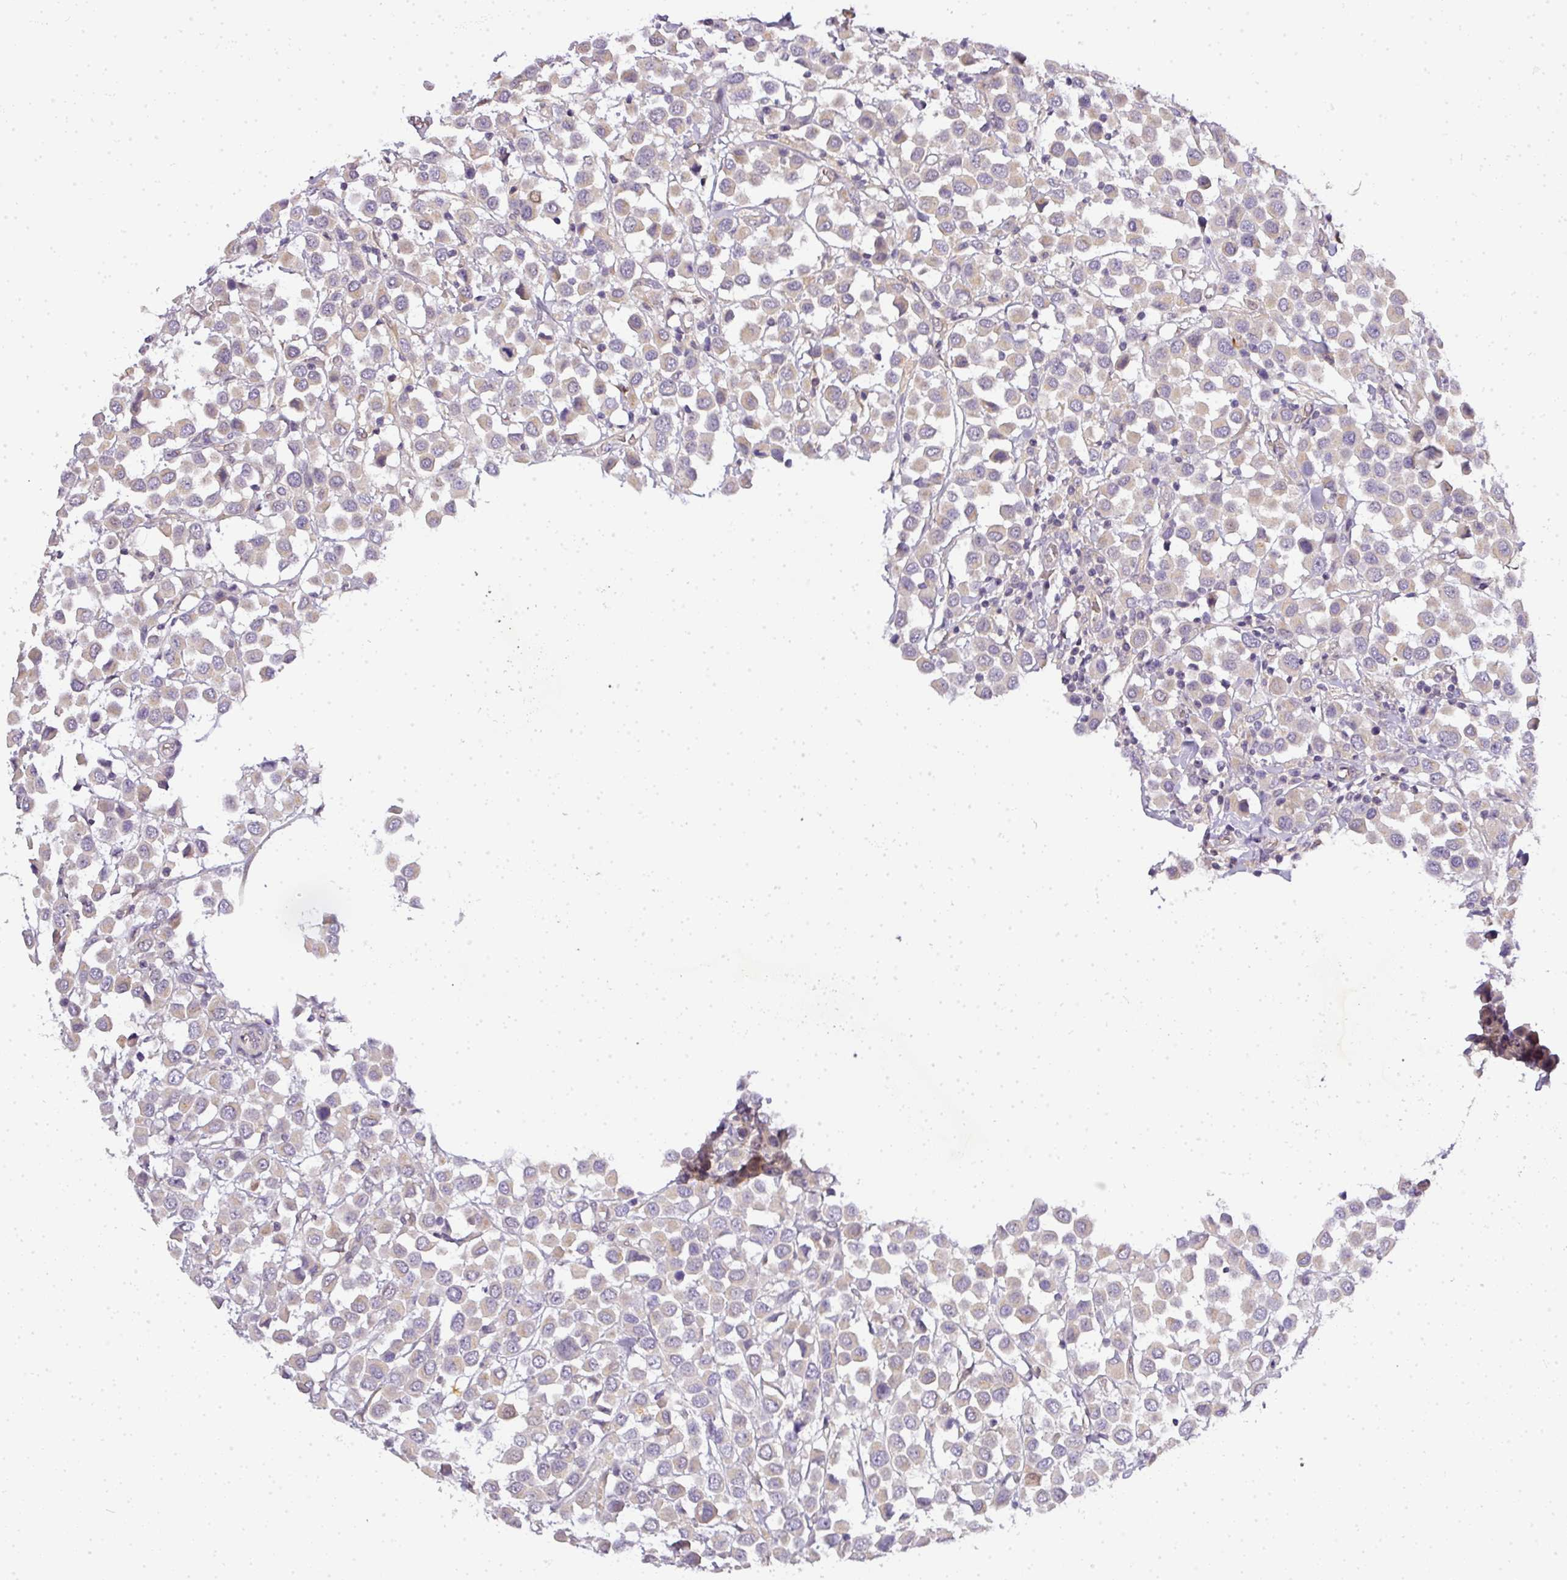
{"staining": {"intensity": "negative", "quantity": "none", "location": "none"}, "tissue": "breast cancer", "cell_type": "Tumor cells", "image_type": "cancer", "snomed": [{"axis": "morphology", "description": "Duct carcinoma"}, {"axis": "topography", "description": "Breast"}], "caption": "An immunohistochemistry (IHC) photomicrograph of breast cancer is shown. There is no staining in tumor cells of breast cancer.", "gene": "ADH5", "patient": {"sex": "female", "age": 61}}